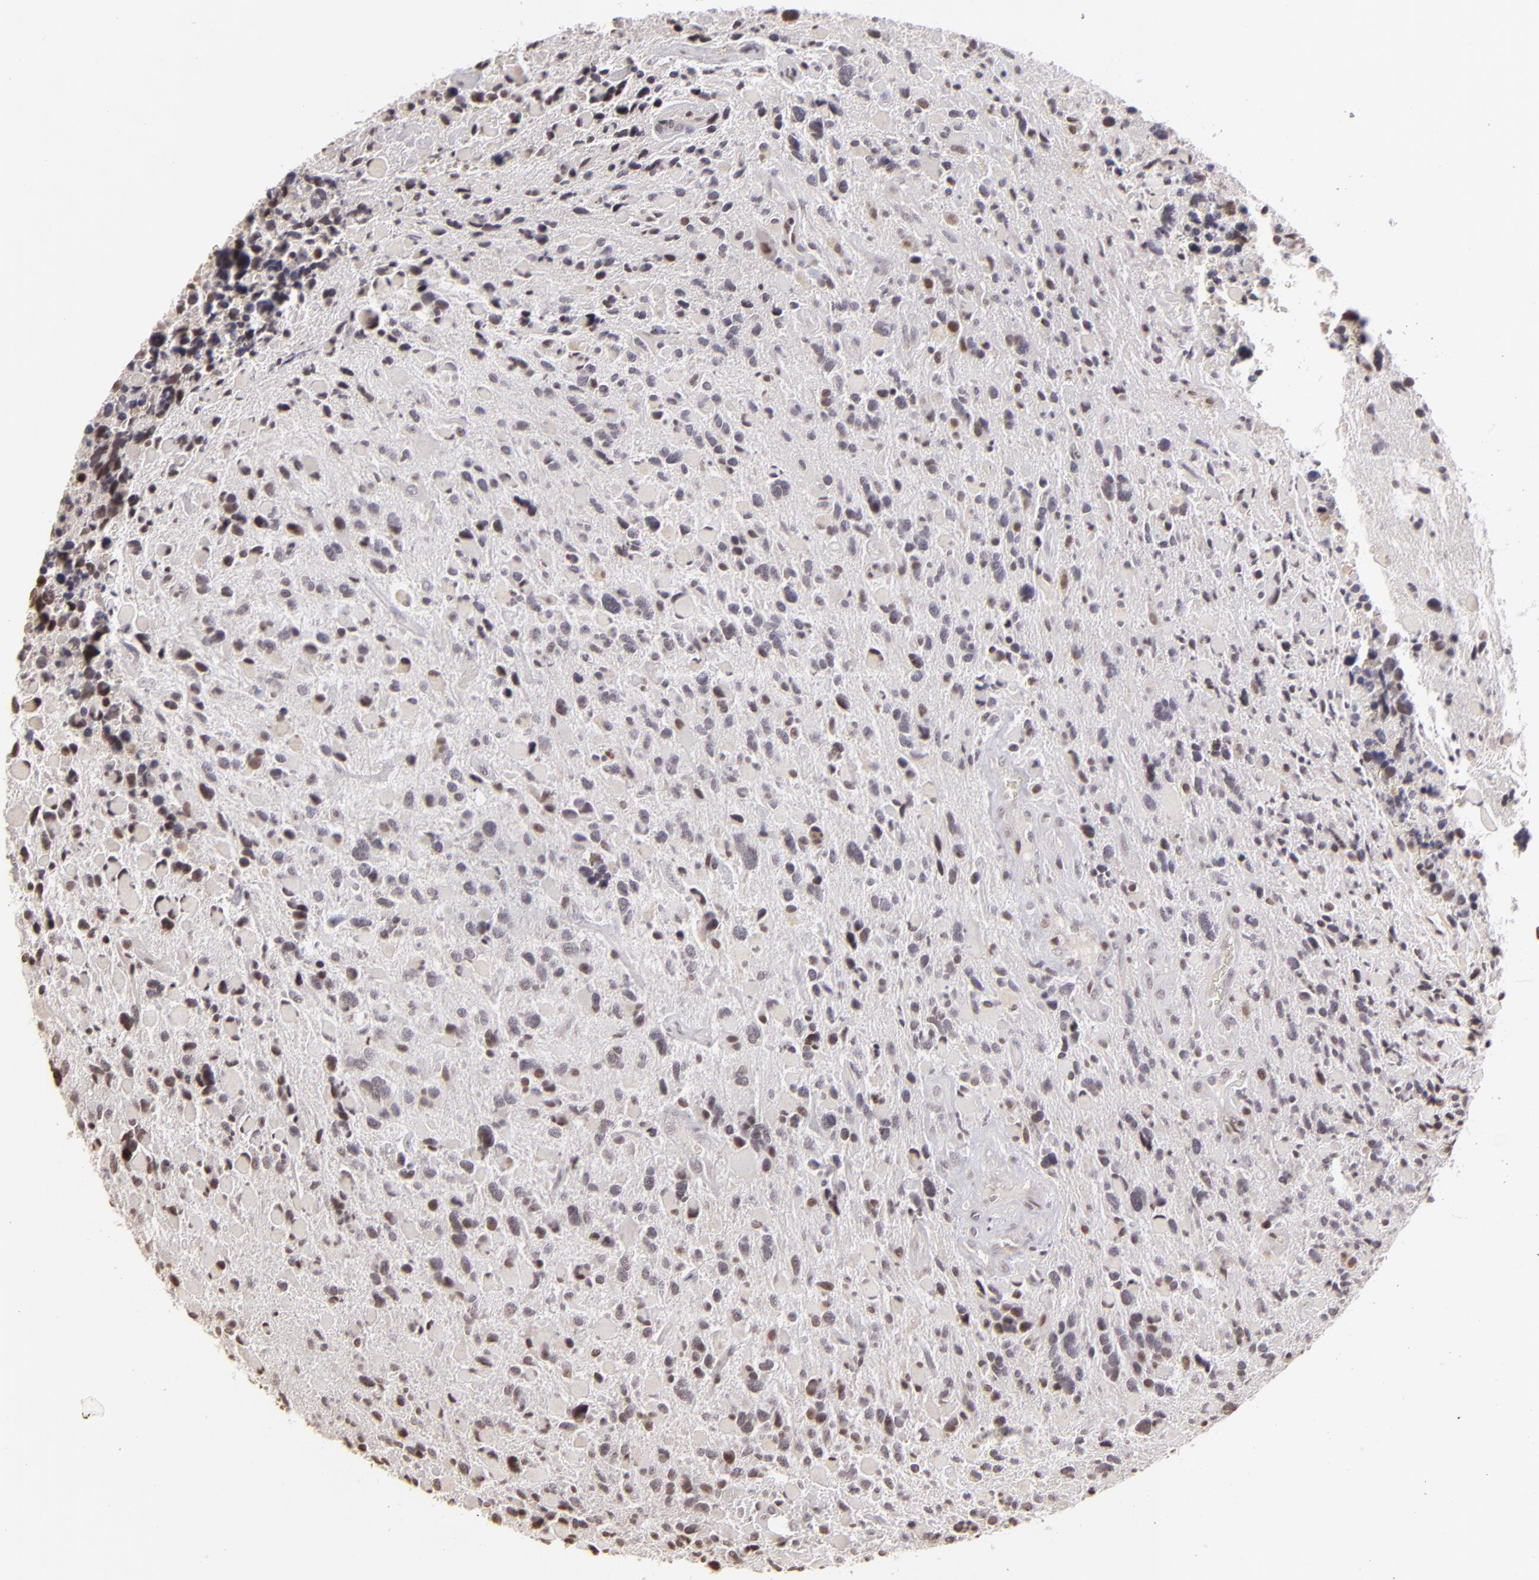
{"staining": {"intensity": "weak", "quantity": "<25%", "location": "nuclear"}, "tissue": "glioma", "cell_type": "Tumor cells", "image_type": "cancer", "snomed": [{"axis": "morphology", "description": "Glioma, malignant, High grade"}, {"axis": "topography", "description": "Brain"}], "caption": "A histopathology image of human glioma is negative for staining in tumor cells.", "gene": "RARB", "patient": {"sex": "female", "age": 37}}